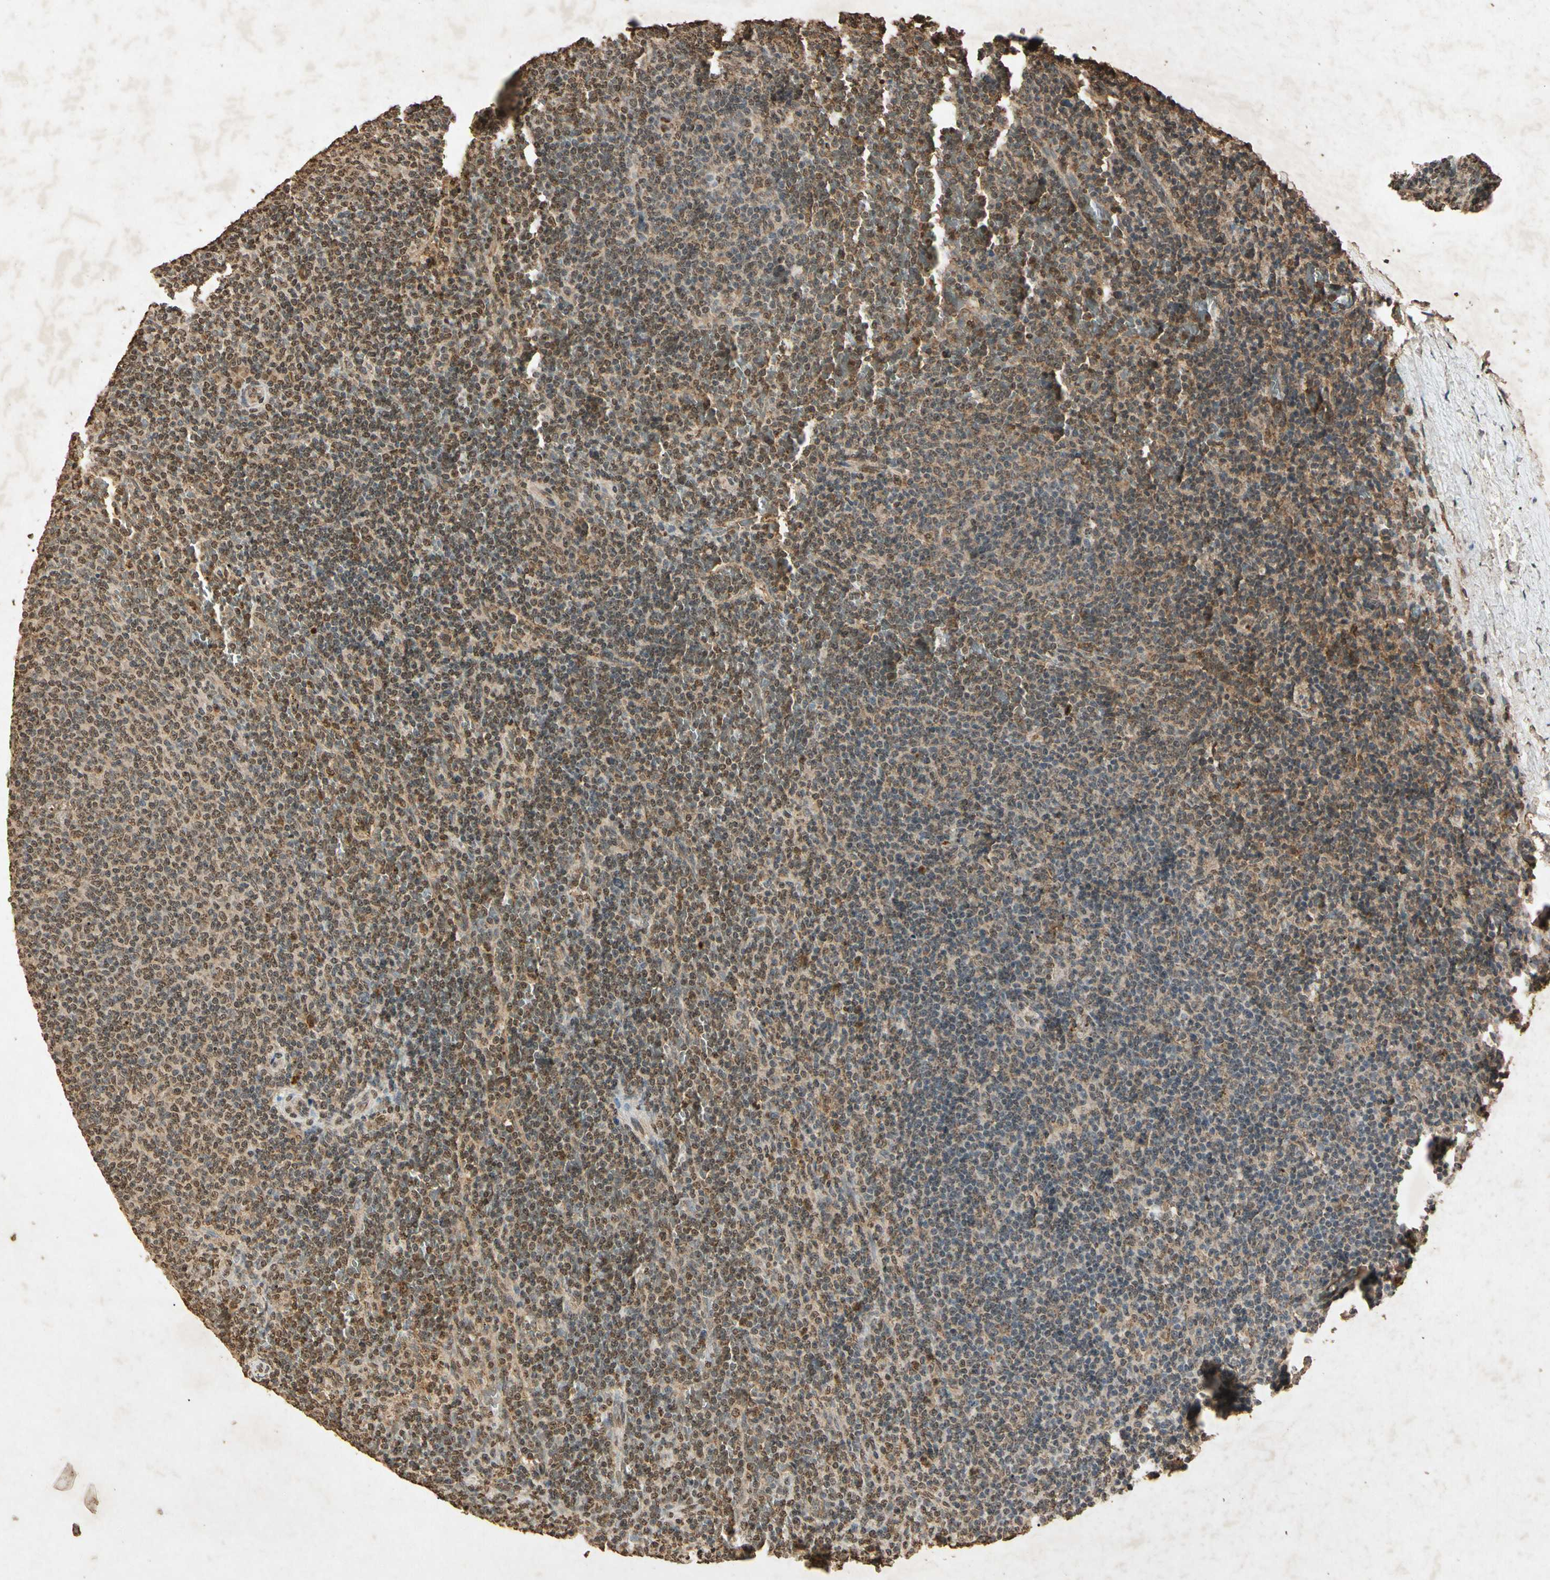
{"staining": {"intensity": "weak", "quantity": "25%-75%", "location": "nuclear"}, "tissue": "lymphoma", "cell_type": "Tumor cells", "image_type": "cancer", "snomed": [{"axis": "morphology", "description": "Malignant lymphoma, non-Hodgkin's type, Low grade"}, {"axis": "topography", "description": "Spleen"}], "caption": "Human malignant lymphoma, non-Hodgkin's type (low-grade) stained with a brown dye demonstrates weak nuclear positive staining in about 25%-75% of tumor cells.", "gene": "MSRB1", "patient": {"sex": "female", "age": 50}}